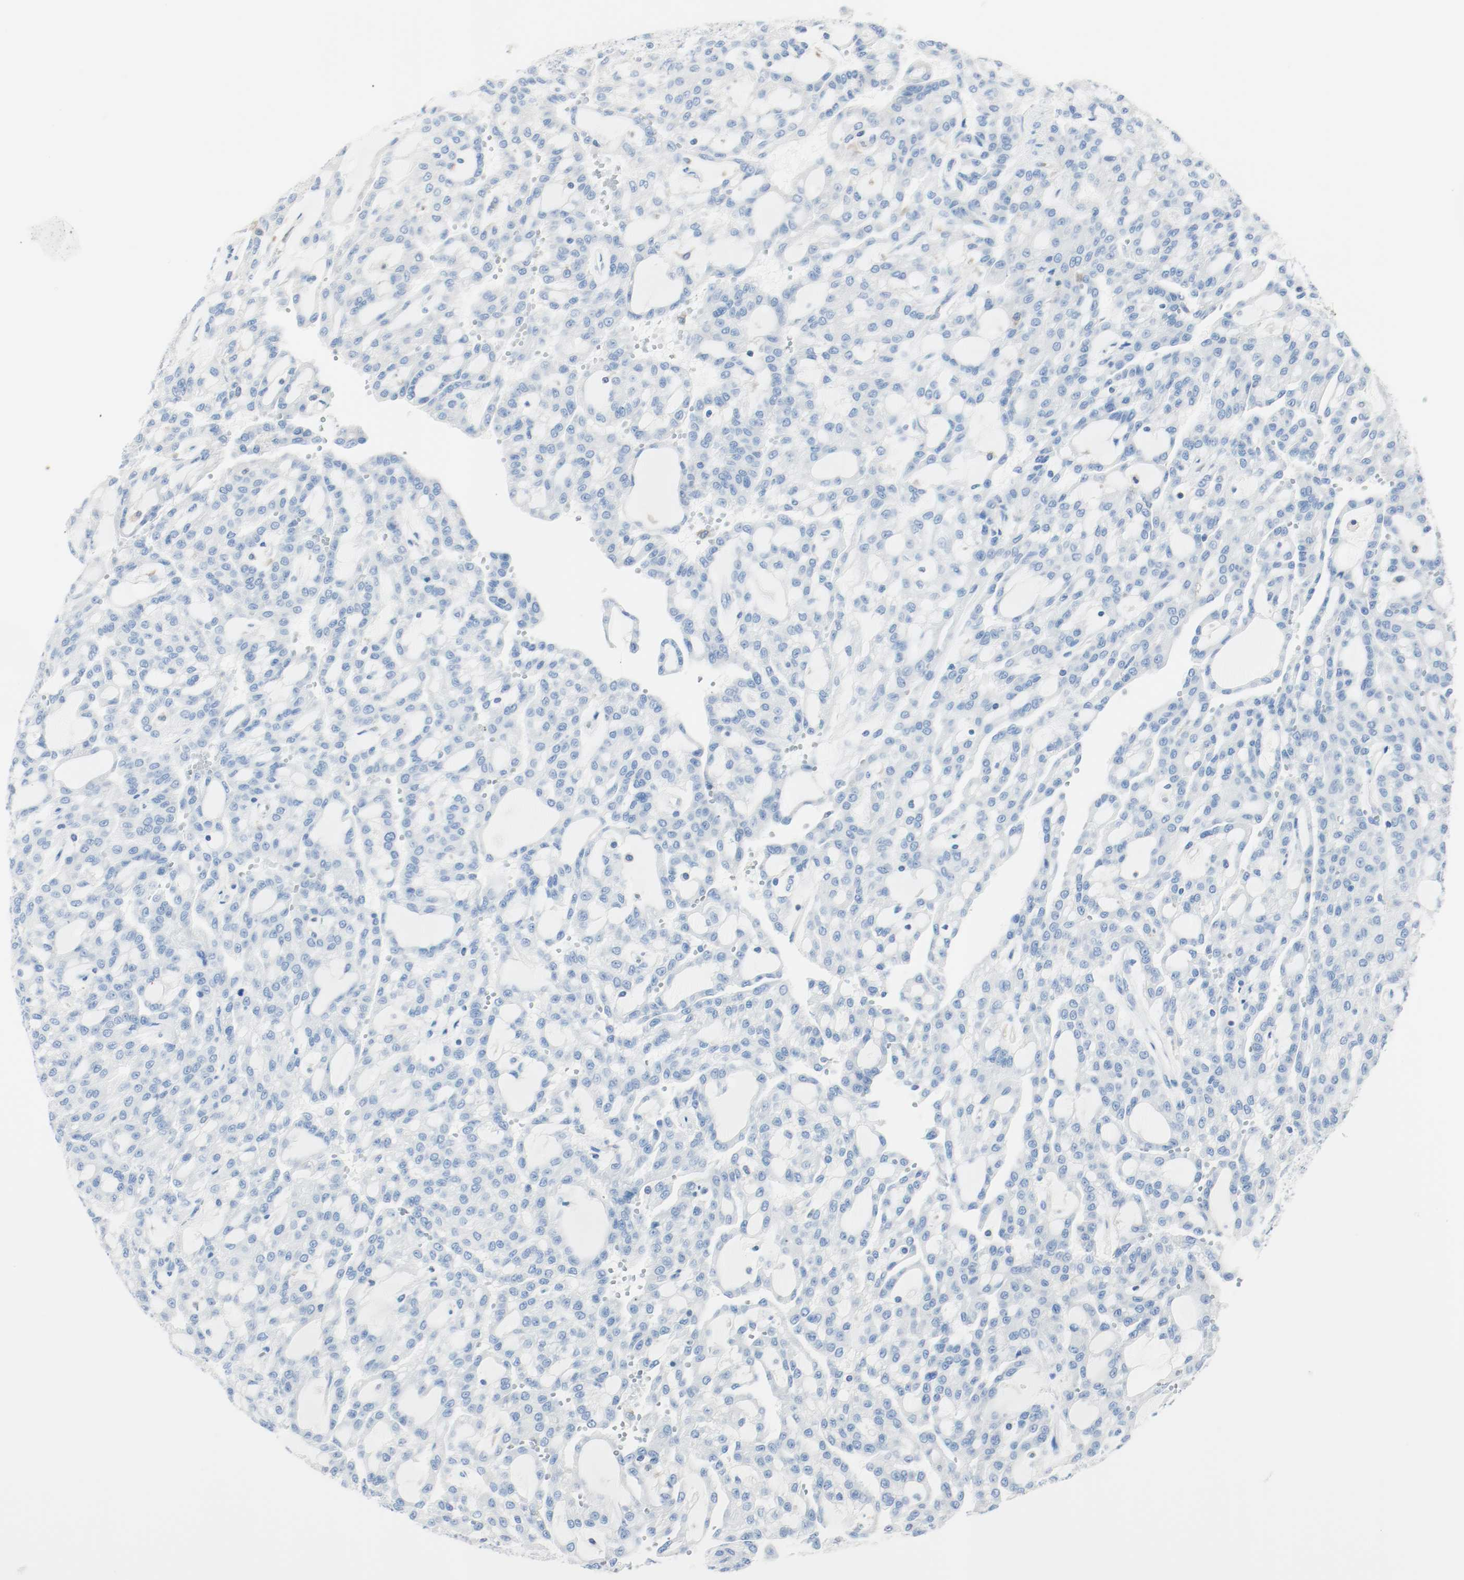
{"staining": {"intensity": "negative", "quantity": "none", "location": "none"}, "tissue": "renal cancer", "cell_type": "Tumor cells", "image_type": "cancer", "snomed": [{"axis": "morphology", "description": "Adenocarcinoma, NOS"}, {"axis": "topography", "description": "Kidney"}], "caption": "DAB (3,3'-diaminobenzidine) immunohistochemical staining of human adenocarcinoma (renal) shows no significant positivity in tumor cells.", "gene": "ARPC1B", "patient": {"sex": "male", "age": 63}}